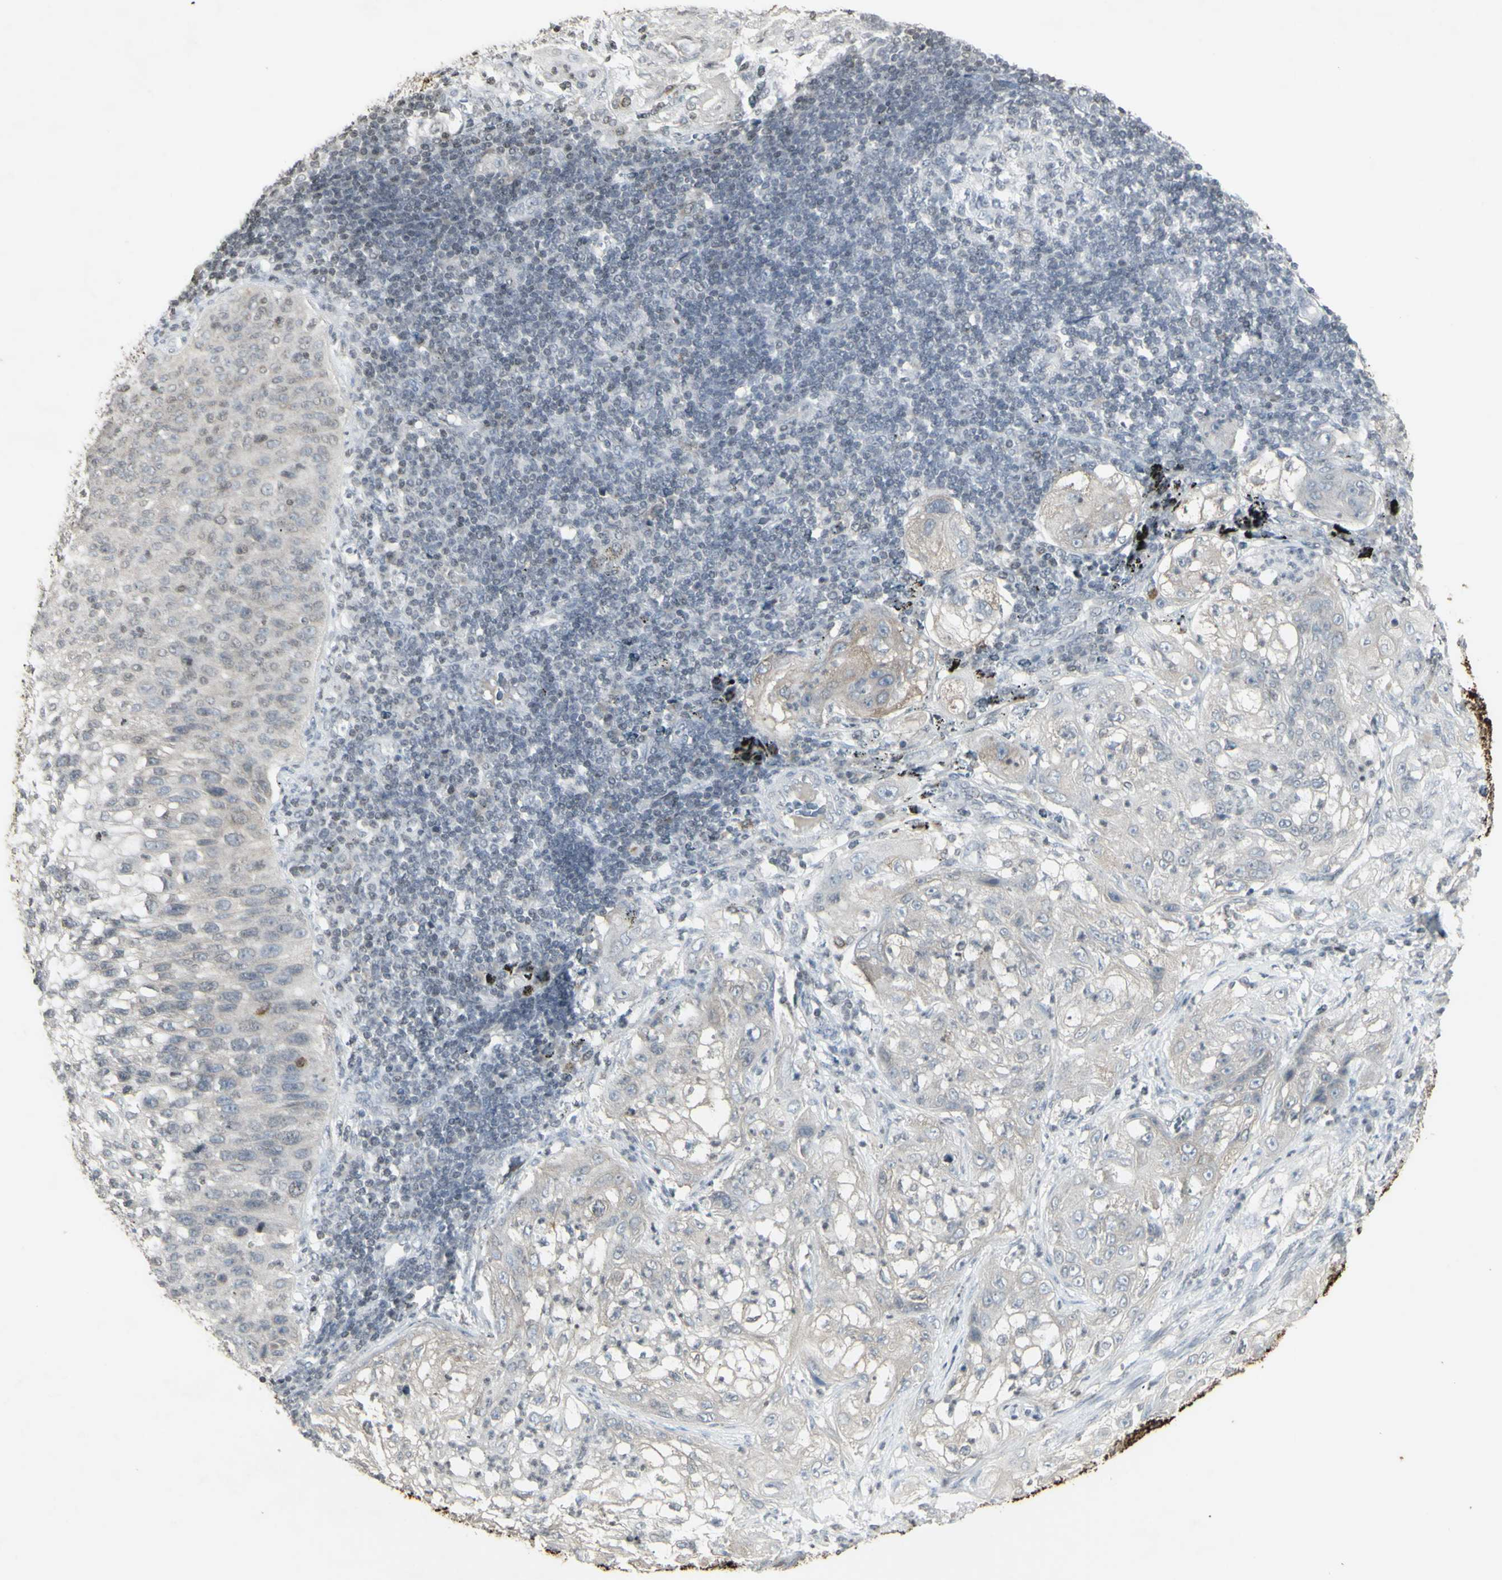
{"staining": {"intensity": "negative", "quantity": "none", "location": "none"}, "tissue": "lung cancer", "cell_type": "Tumor cells", "image_type": "cancer", "snomed": [{"axis": "morphology", "description": "Inflammation, NOS"}, {"axis": "morphology", "description": "Squamous cell carcinoma, NOS"}, {"axis": "topography", "description": "Lymph node"}, {"axis": "topography", "description": "Soft tissue"}, {"axis": "topography", "description": "Lung"}], "caption": "This is a photomicrograph of IHC staining of lung cancer (squamous cell carcinoma), which shows no staining in tumor cells.", "gene": "MUC5AC", "patient": {"sex": "male", "age": 66}}